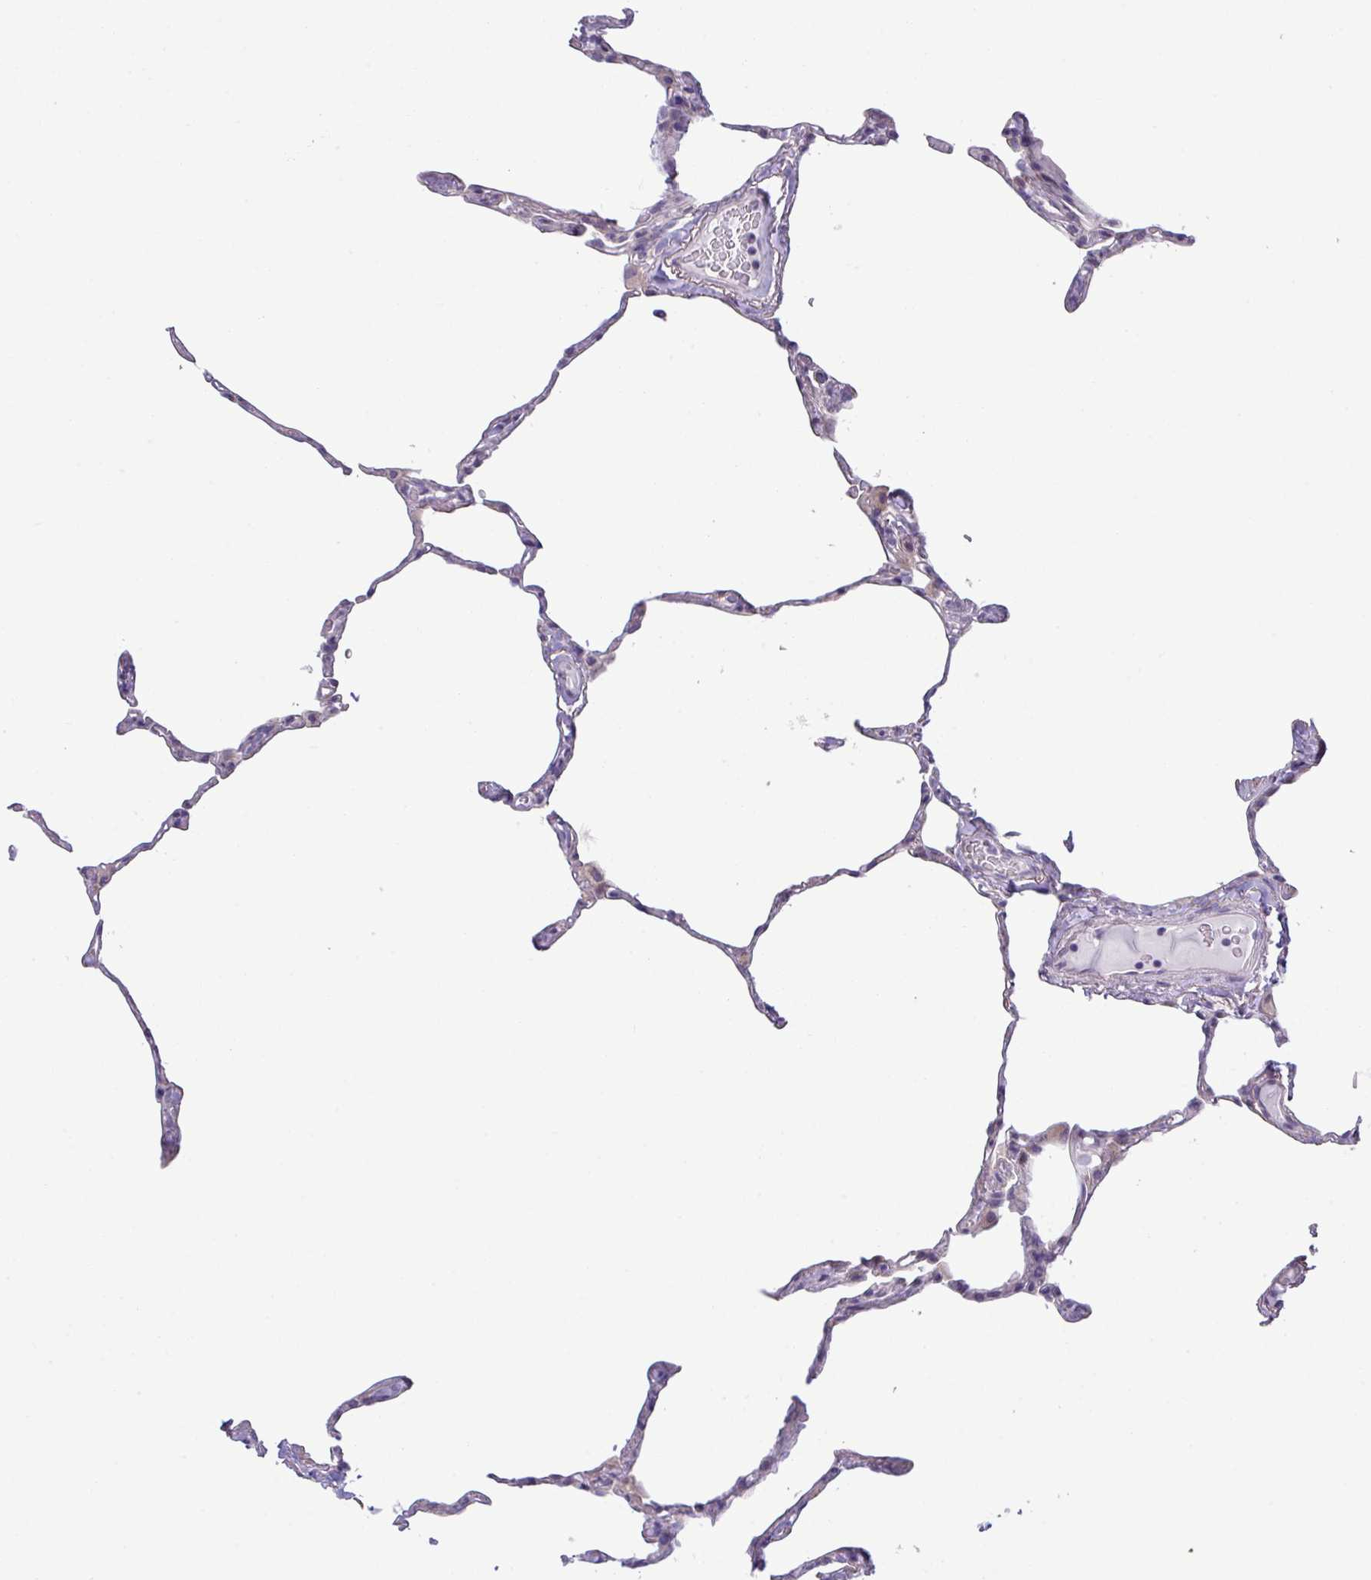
{"staining": {"intensity": "weak", "quantity": "<25%", "location": "cytoplasmic/membranous"}, "tissue": "lung", "cell_type": "Alveolar cells", "image_type": "normal", "snomed": [{"axis": "morphology", "description": "Normal tissue, NOS"}, {"axis": "topography", "description": "Lung"}], "caption": "A histopathology image of lung stained for a protein reveals no brown staining in alveolar cells.", "gene": "IRGC", "patient": {"sex": "male", "age": 65}}